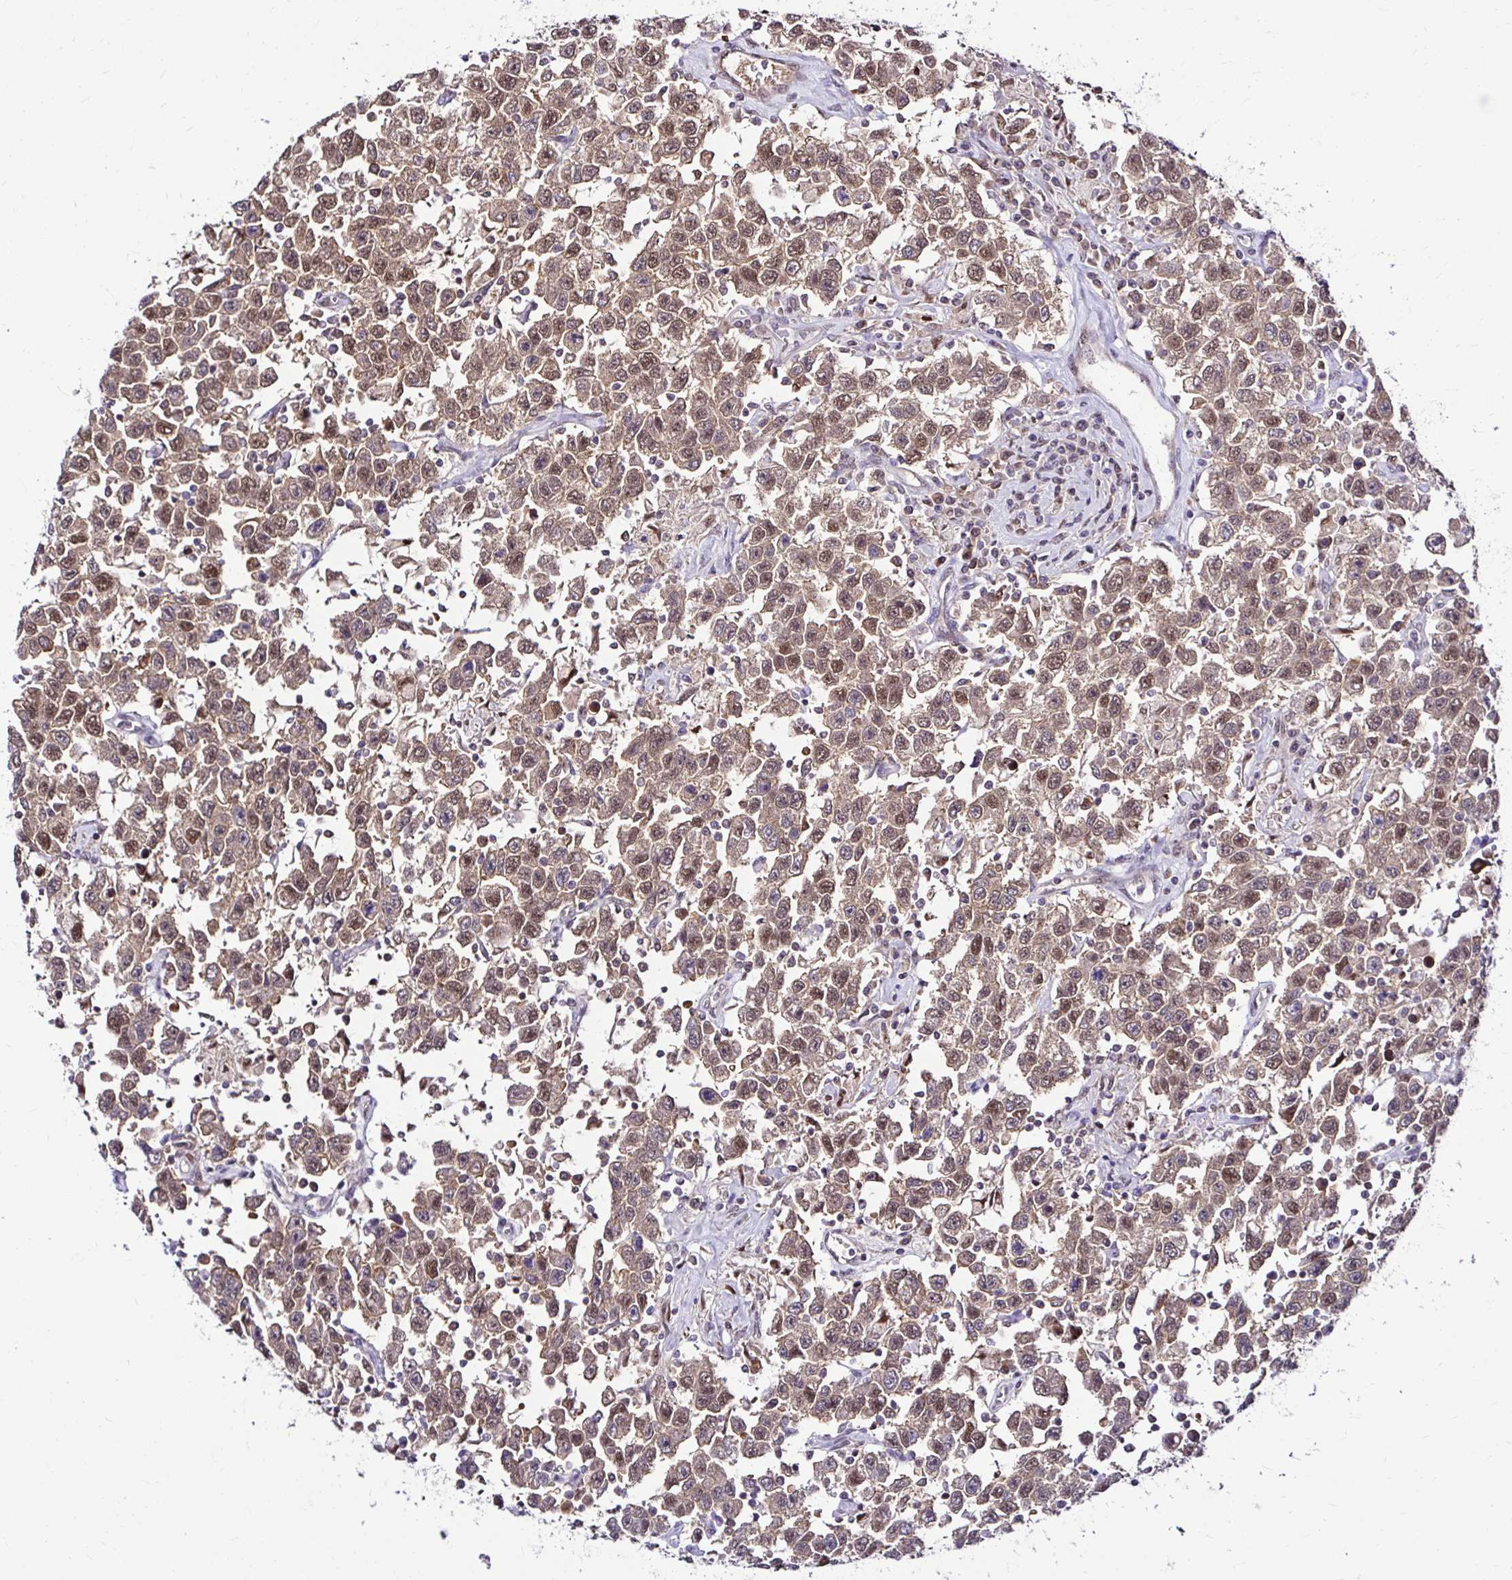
{"staining": {"intensity": "moderate", "quantity": ">75%", "location": "cytoplasmic/membranous,nuclear"}, "tissue": "testis cancer", "cell_type": "Tumor cells", "image_type": "cancer", "snomed": [{"axis": "morphology", "description": "Seminoma, NOS"}, {"axis": "topography", "description": "Testis"}], "caption": "Immunohistochemistry (IHC) (DAB) staining of human testis cancer reveals moderate cytoplasmic/membranous and nuclear protein expression in approximately >75% of tumor cells.", "gene": "PSMD3", "patient": {"sex": "male", "age": 41}}